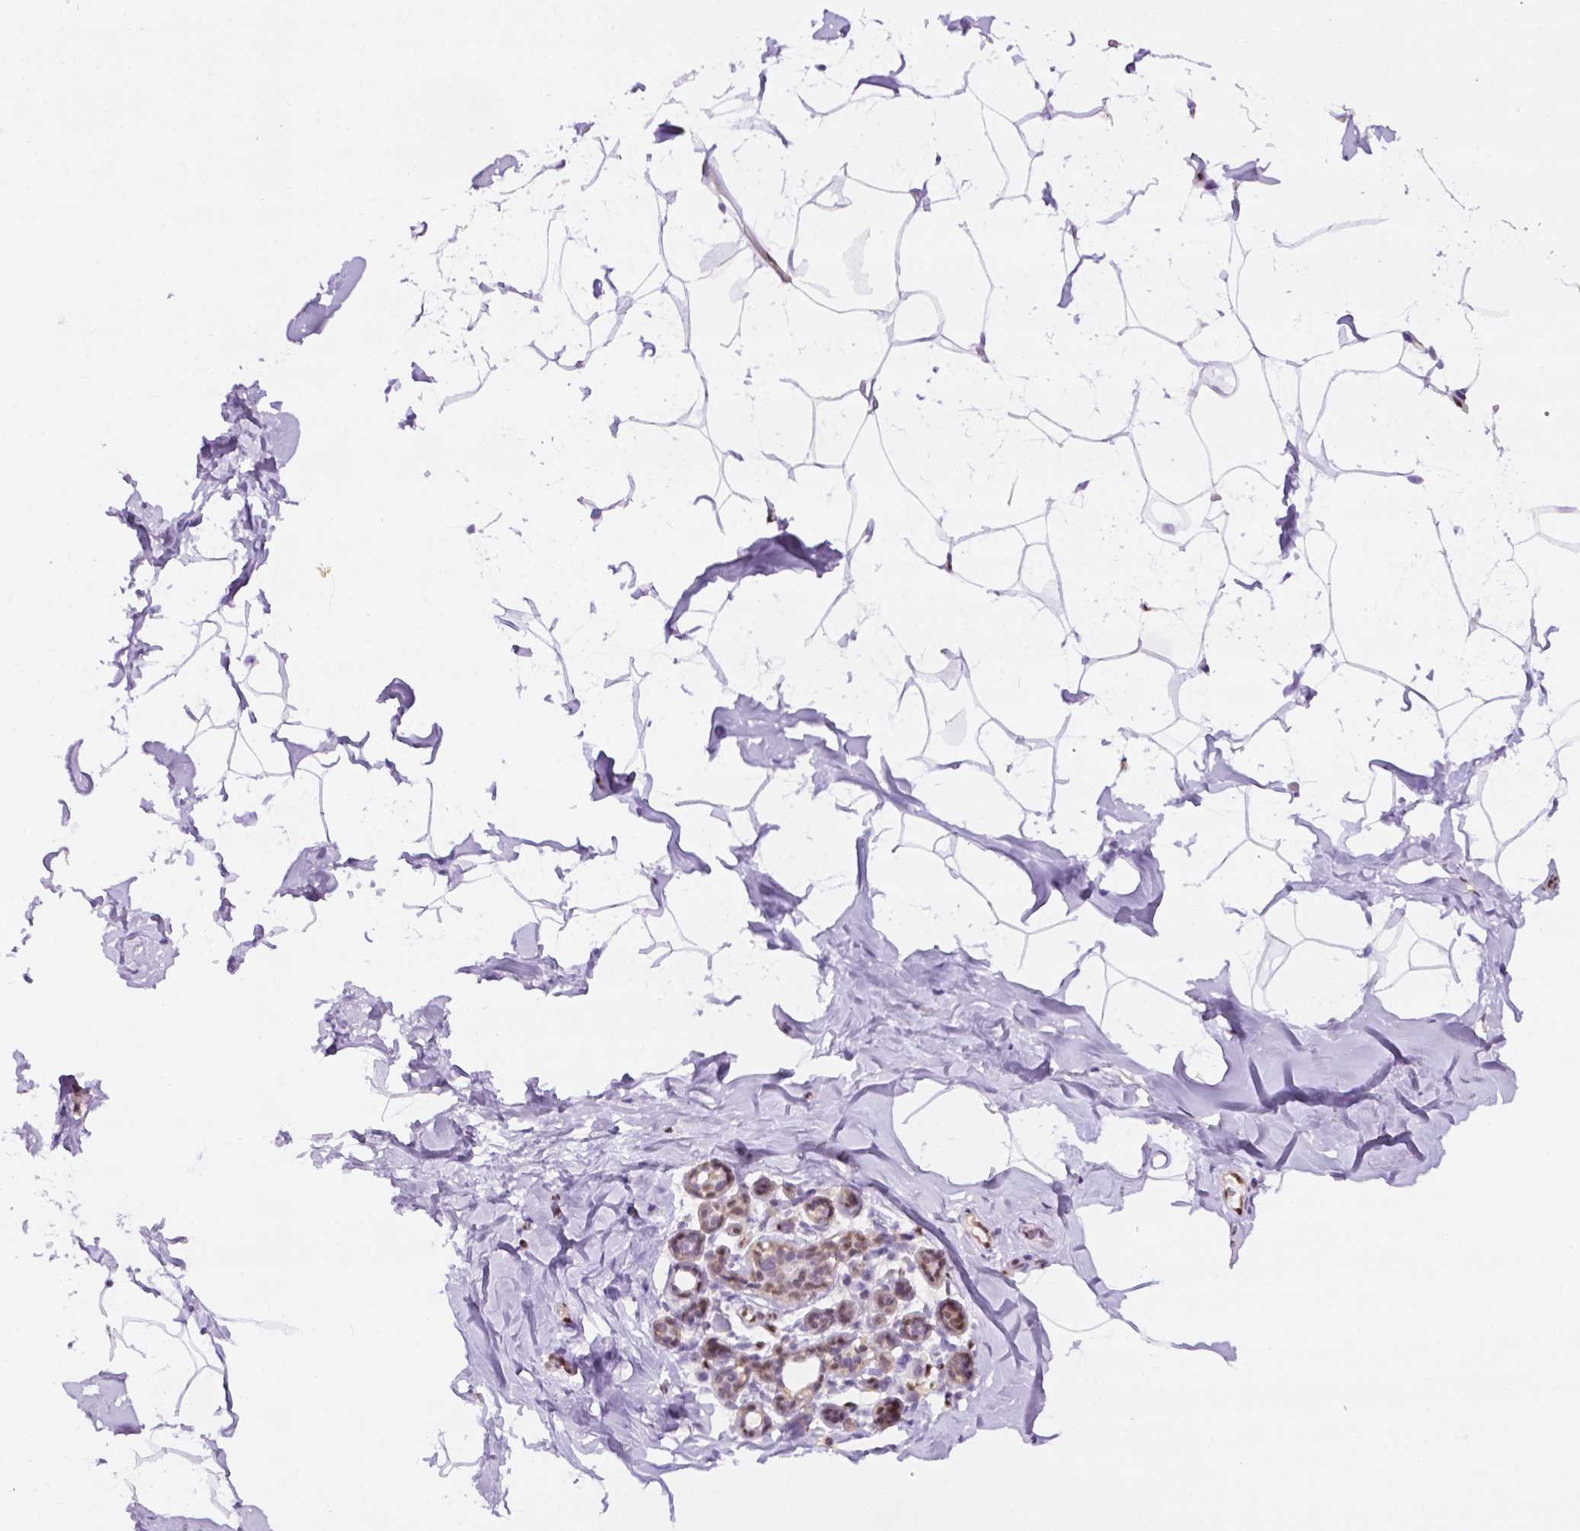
{"staining": {"intensity": "negative", "quantity": "none", "location": "none"}, "tissue": "breast", "cell_type": "Adipocytes", "image_type": "normal", "snomed": [{"axis": "morphology", "description": "Normal tissue, NOS"}, {"axis": "topography", "description": "Breast"}], "caption": "Unremarkable breast was stained to show a protein in brown. There is no significant staining in adipocytes. The staining is performed using DAB brown chromogen with nuclei counter-stained in using hematoxylin.", "gene": "ERF", "patient": {"sex": "female", "age": 32}}